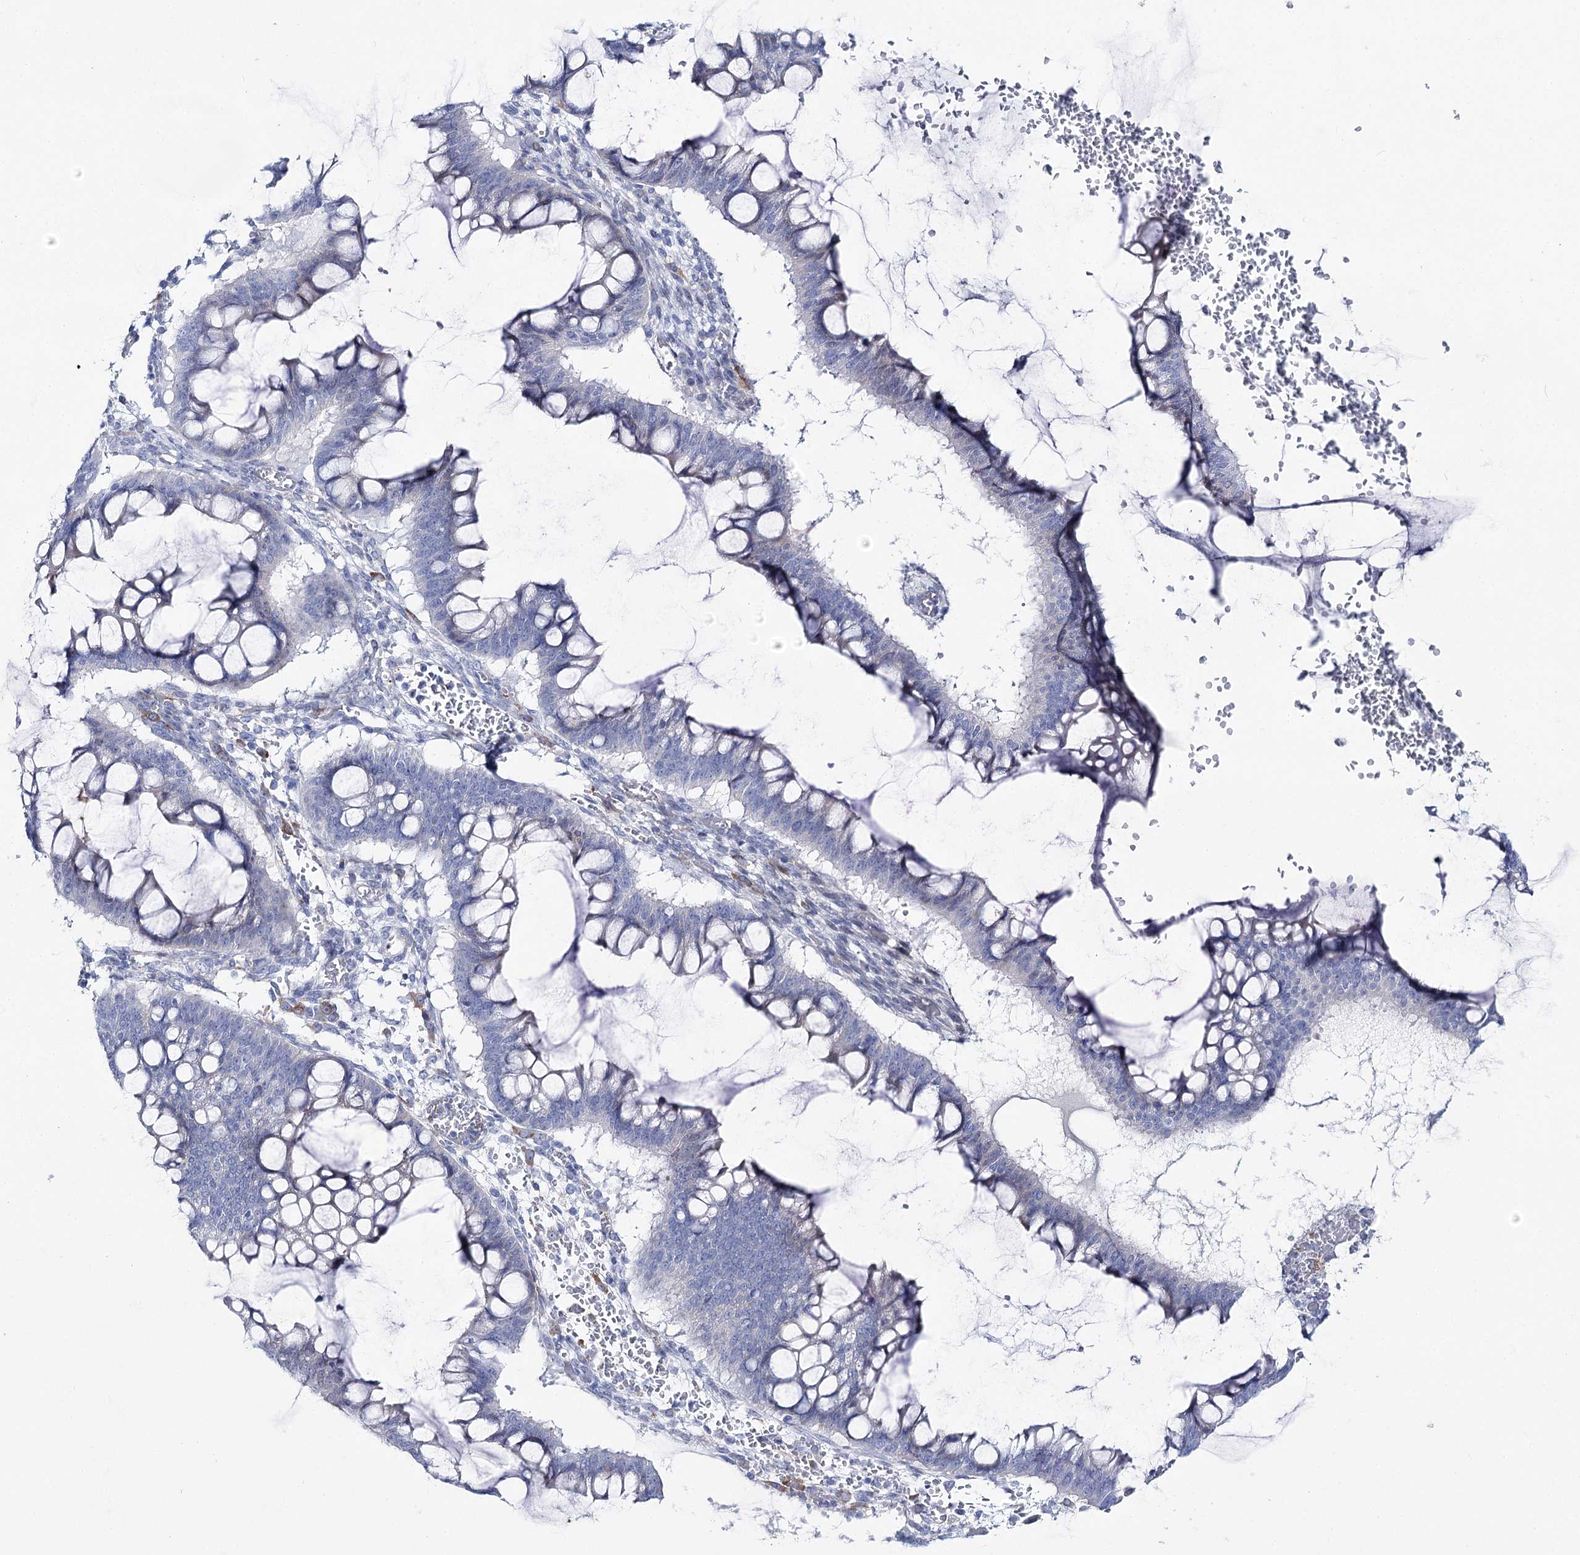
{"staining": {"intensity": "negative", "quantity": "none", "location": "none"}, "tissue": "ovarian cancer", "cell_type": "Tumor cells", "image_type": "cancer", "snomed": [{"axis": "morphology", "description": "Cystadenocarcinoma, mucinous, NOS"}, {"axis": "topography", "description": "Ovary"}], "caption": "Immunohistochemistry of mucinous cystadenocarcinoma (ovarian) demonstrates no staining in tumor cells.", "gene": "ANKRD23", "patient": {"sex": "female", "age": 73}}